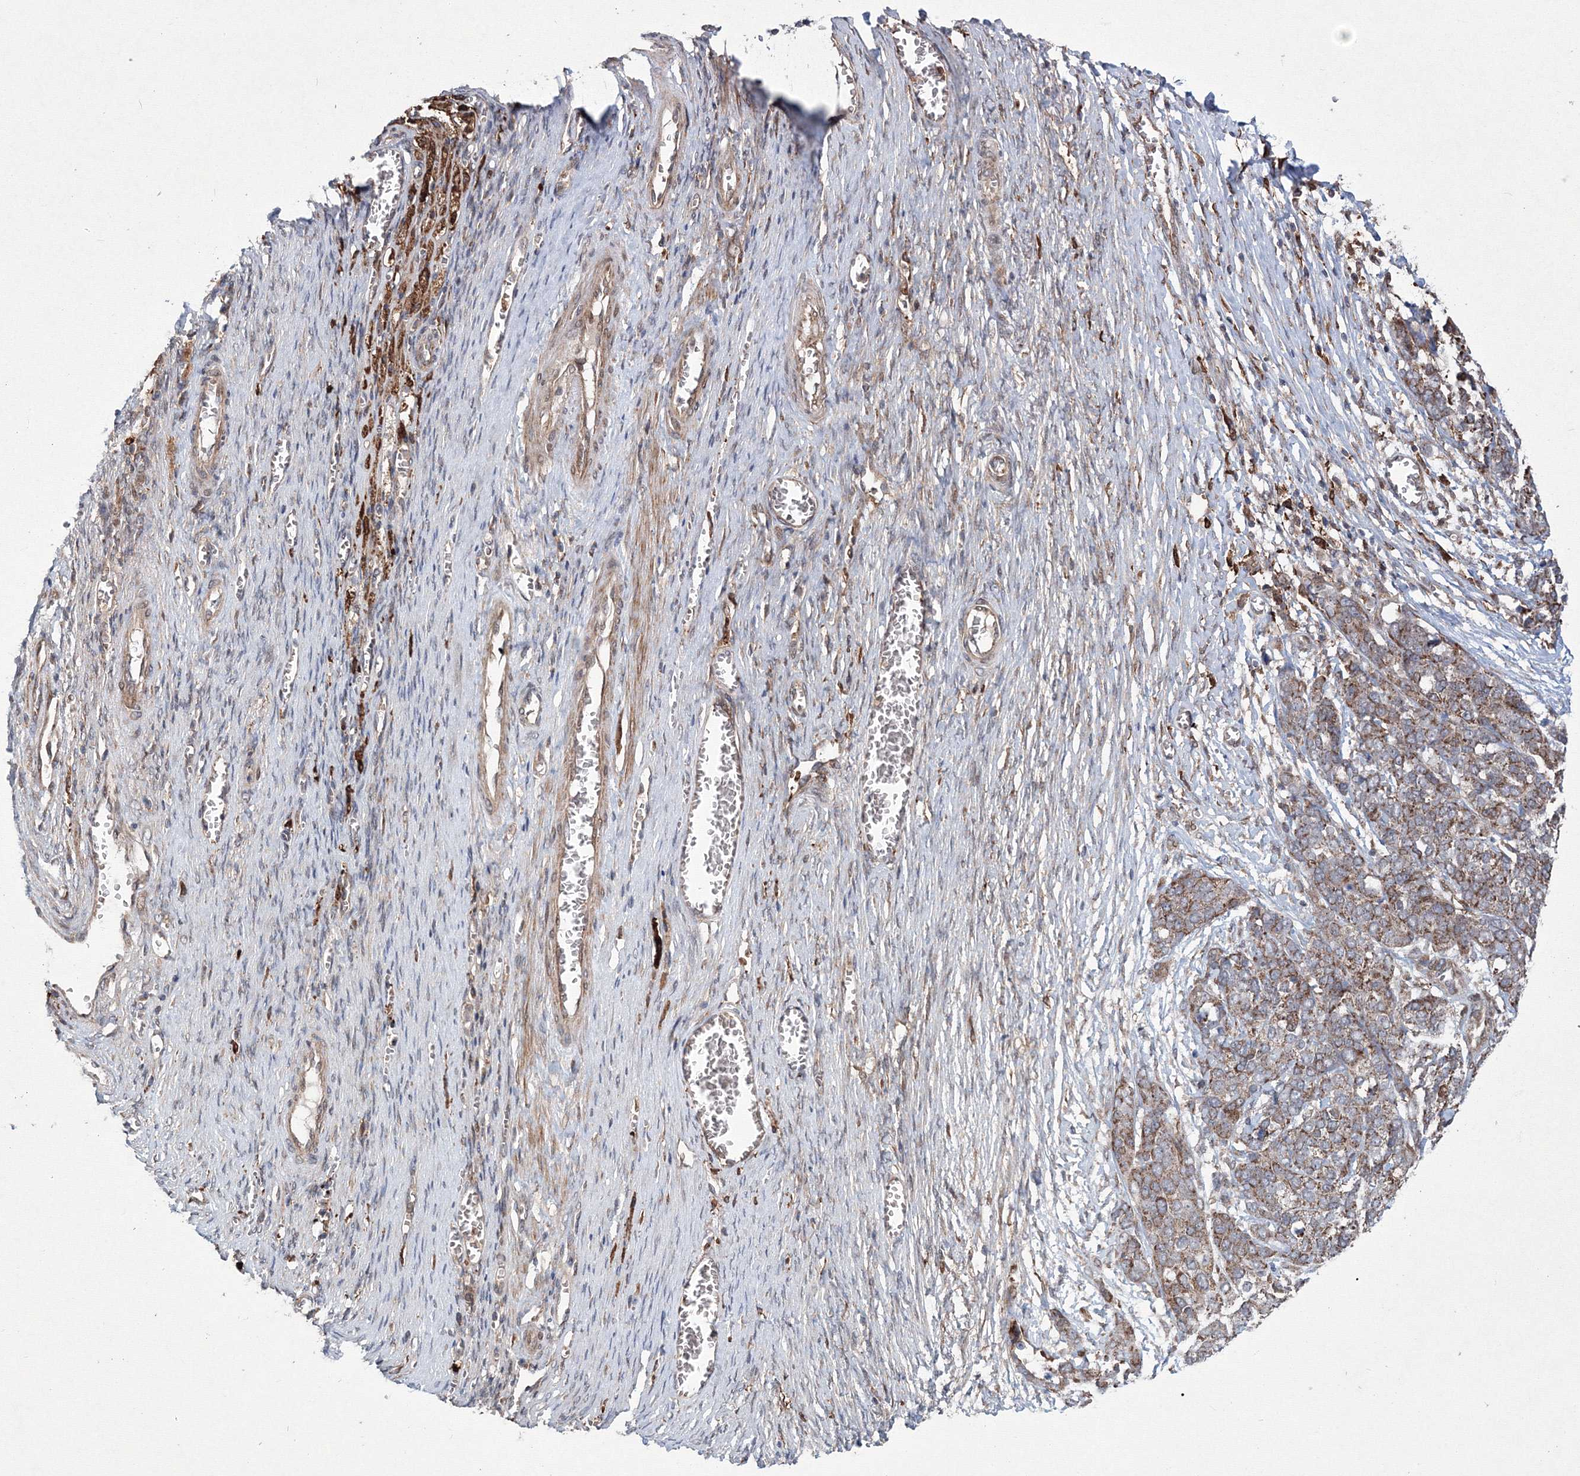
{"staining": {"intensity": "moderate", "quantity": ">75%", "location": "cytoplasmic/membranous"}, "tissue": "ovarian cancer", "cell_type": "Tumor cells", "image_type": "cancer", "snomed": [{"axis": "morphology", "description": "Cystadenocarcinoma, serous, NOS"}, {"axis": "topography", "description": "Ovary"}], "caption": "This micrograph demonstrates IHC staining of ovarian cancer (serous cystadenocarcinoma), with medium moderate cytoplasmic/membranous positivity in approximately >75% of tumor cells.", "gene": "RANBP3L", "patient": {"sex": "female", "age": 44}}